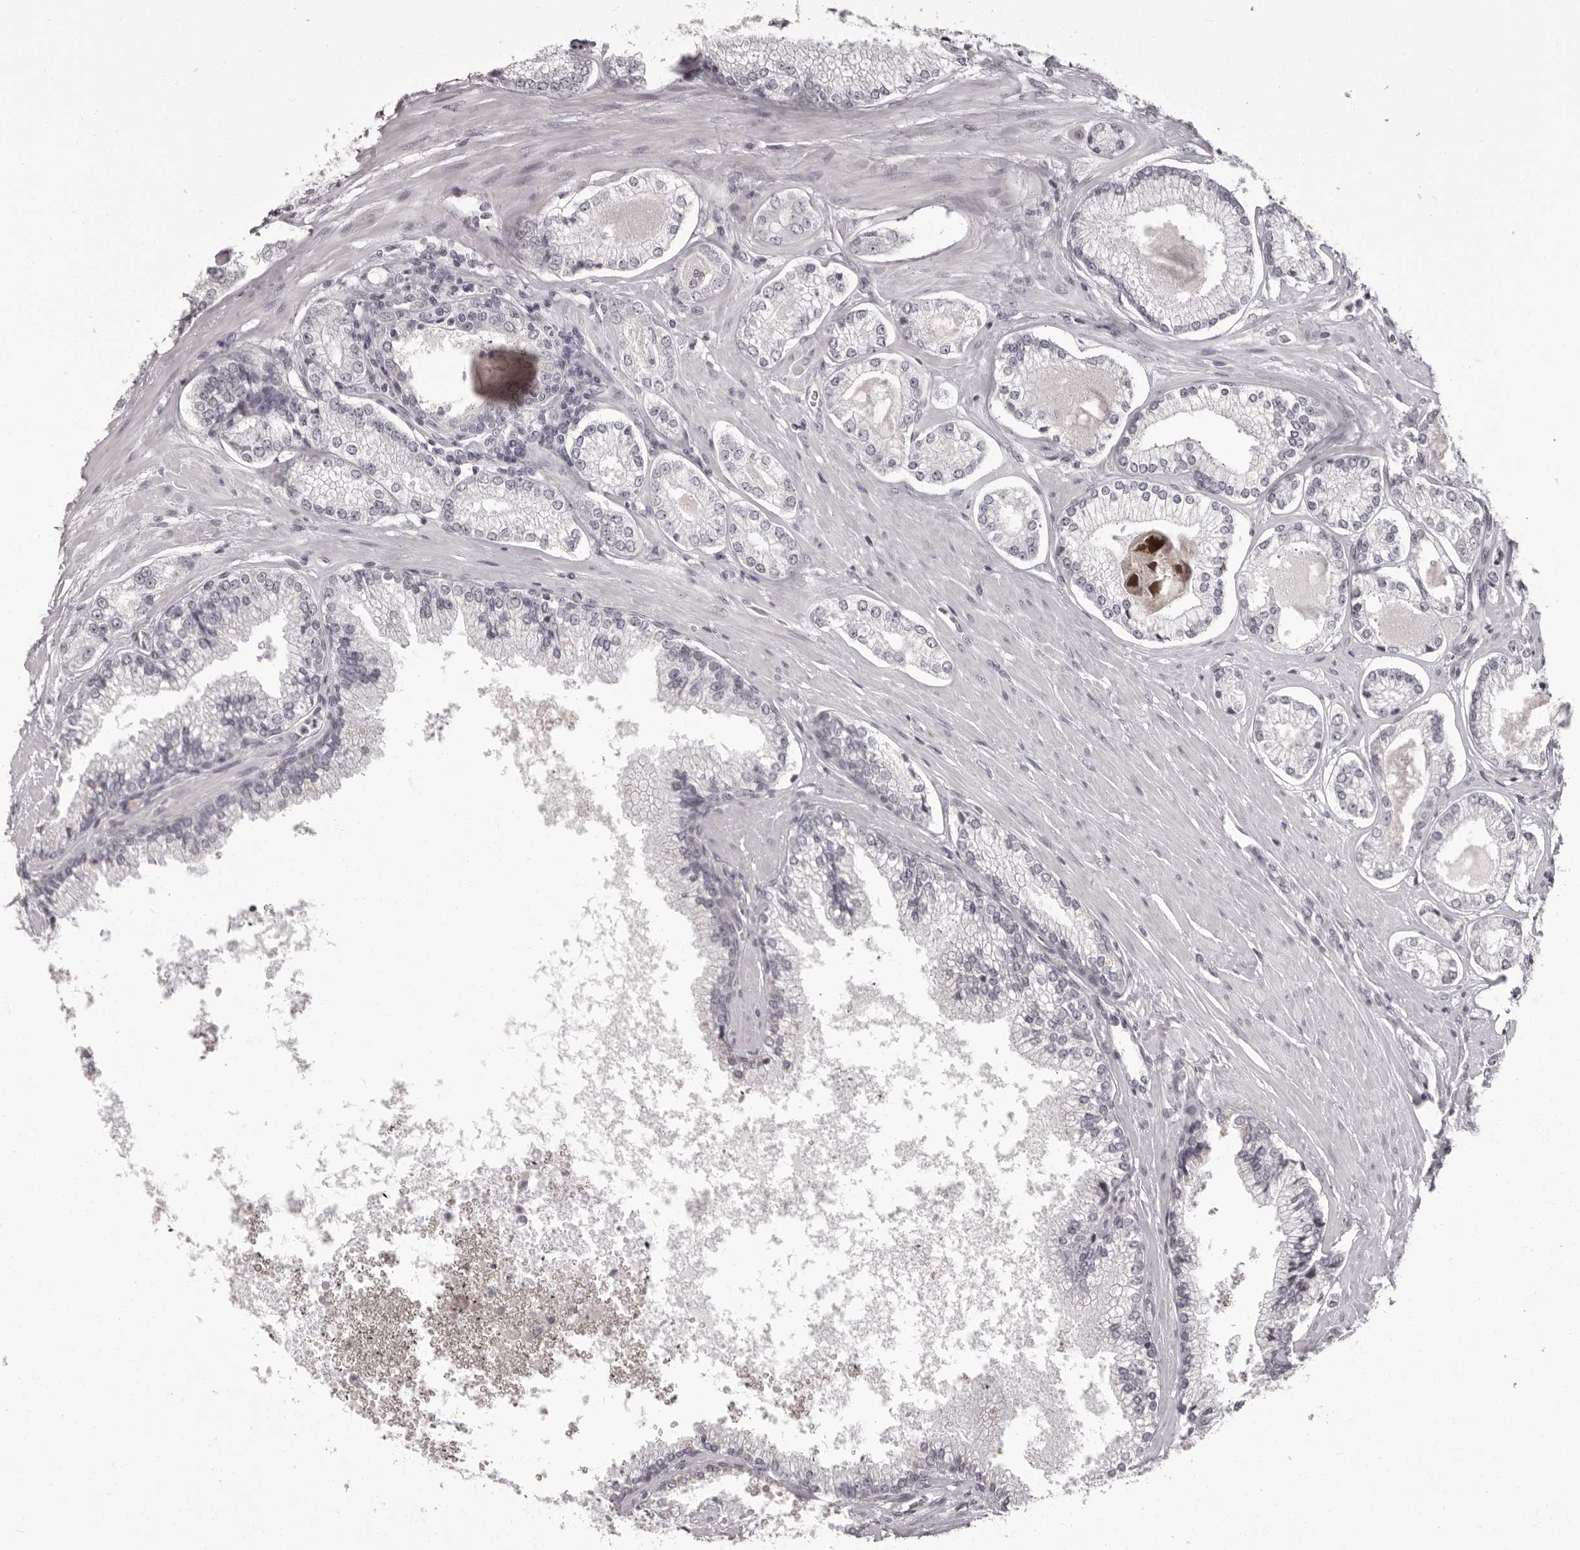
{"staining": {"intensity": "negative", "quantity": "none", "location": "none"}, "tissue": "prostate cancer", "cell_type": "Tumor cells", "image_type": "cancer", "snomed": [{"axis": "morphology", "description": "Adenocarcinoma, High grade"}, {"axis": "topography", "description": "Prostate"}], "caption": "High power microscopy histopathology image of an immunohistochemistry histopathology image of prostate cancer, revealing no significant expression in tumor cells. (DAB immunohistochemistry (IHC), high magnification).", "gene": "C8orf74", "patient": {"sex": "male", "age": 73}}